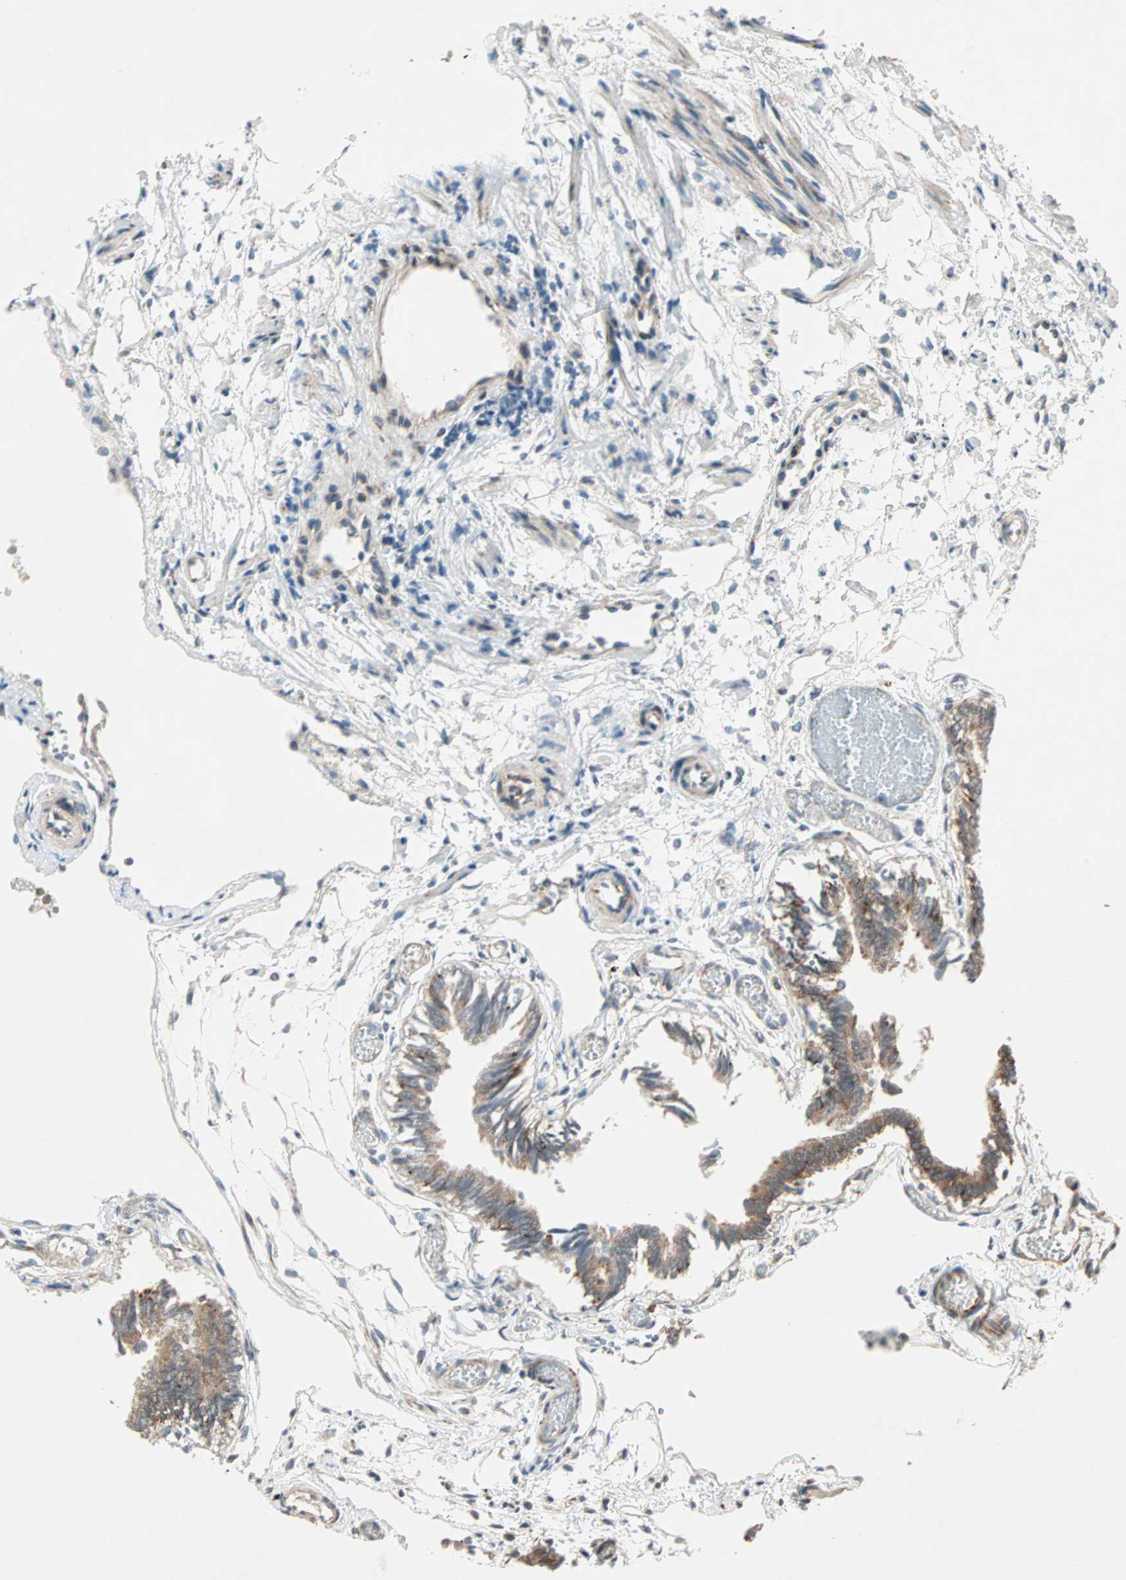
{"staining": {"intensity": "strong", "quantity": ">75%", "location": "cytoplasmic/membranous"}, "tissue": "fallopian tube", "cell_type": "Glandular cells", "image_type": "normal", "snomed": [{"axis": "morphology", "description": "Normal tissue, NOS"}, {"axis": "topography", "description": "Fallopian tube"}], "caption": "Unremarkable fallopian tube was stained to show a protein in brown. There is high levels of strong cytoplasmic/membranous positivity in about >75% of glandular cells. (Brightfield microscopy of DAB IHC at high magnification).", "gene": "ZNF37A", "patient": {"sex": "female", "age": 29}}